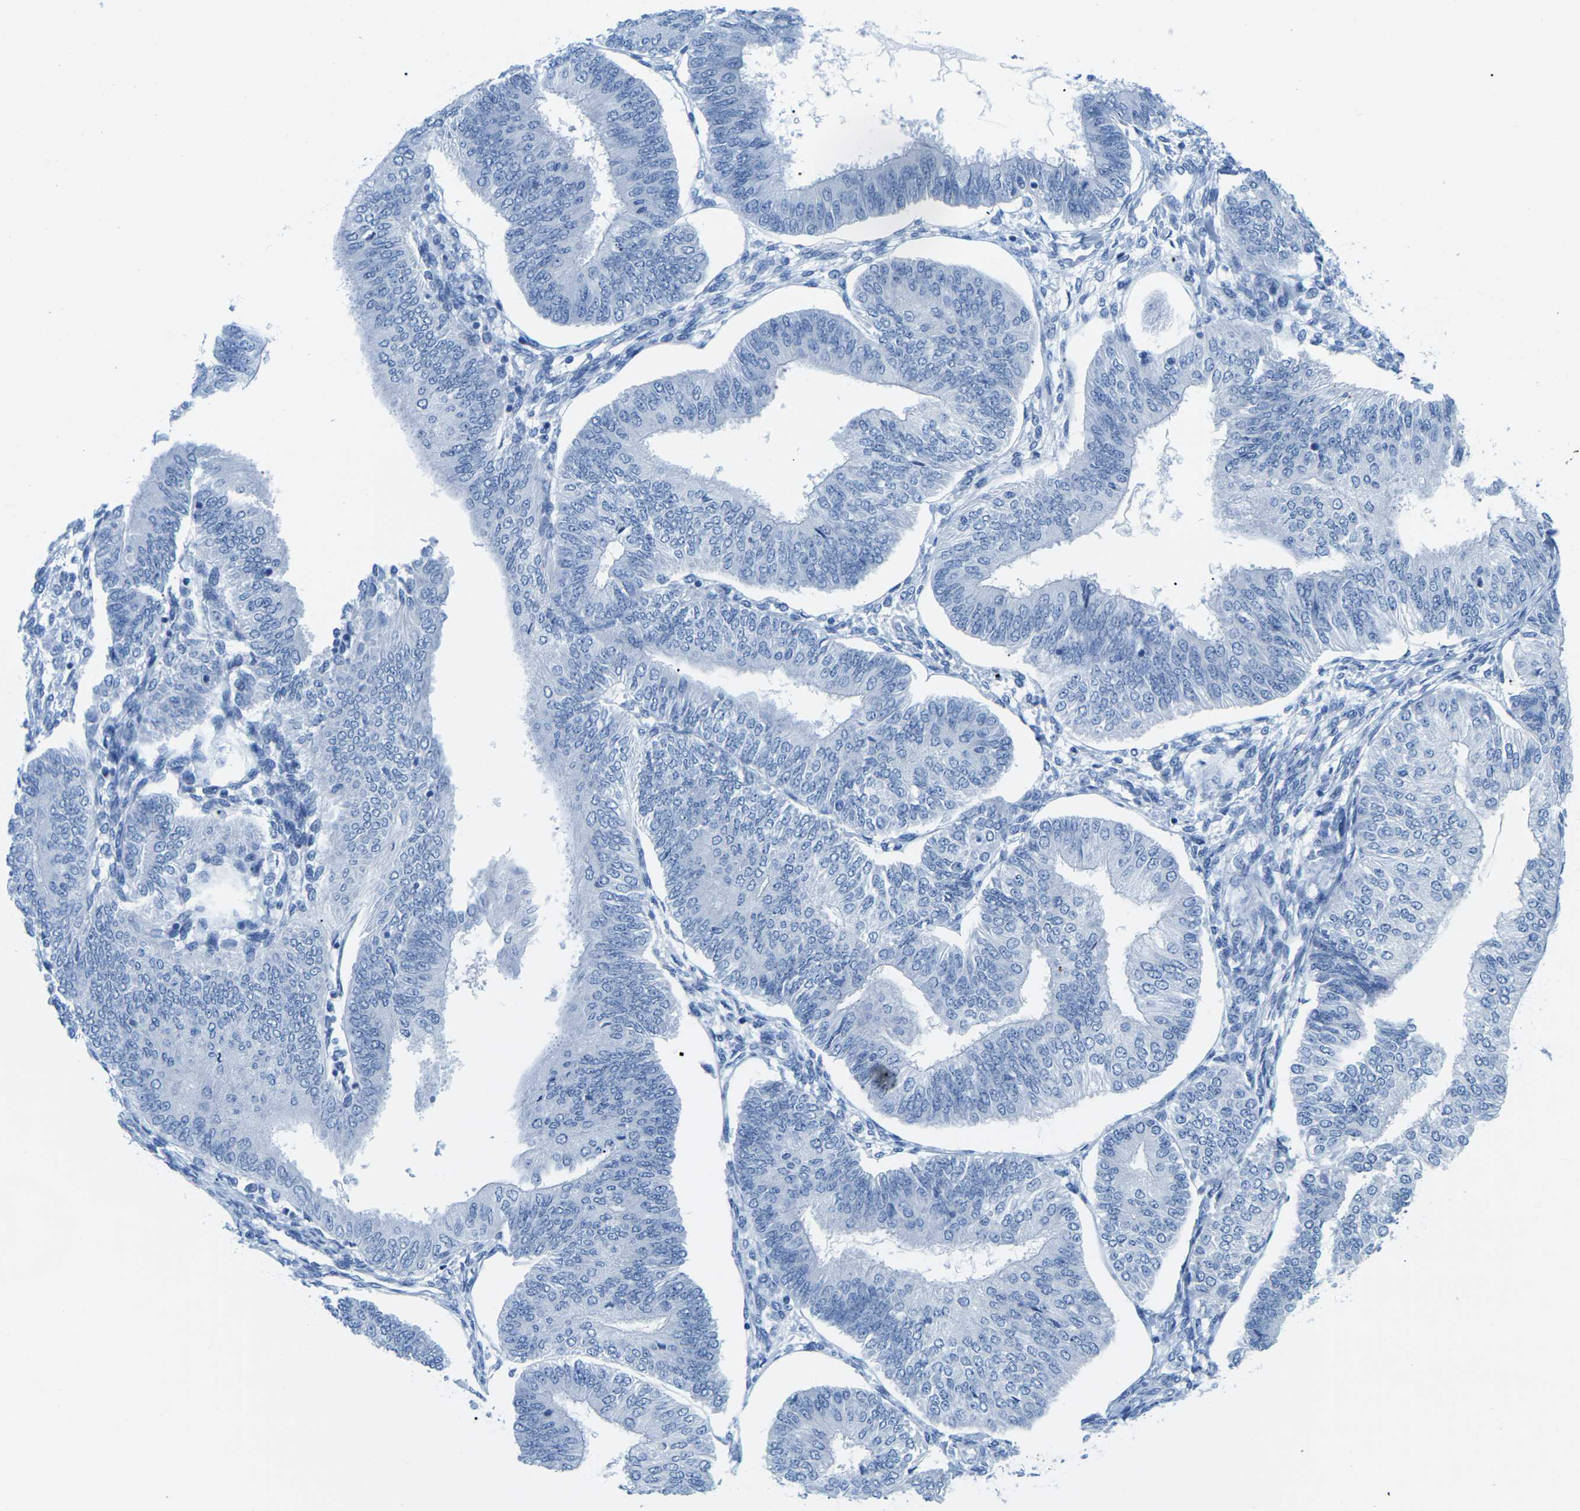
{"staining": {"intensity": "negative", "quantity": "none", "location": "none"}, "tissue": "endometrial cancer", "cell_type": "Tumor cells", "image_type": "cancer", "snomed": [{"axis": "morphology", "description": "Adenocarcinoma, NOS"}, {"axis": "topography", "description": "Endometrium"}], "caption": "This is an immunohistochemistry micrograph of adenocarcinoma (endometrial). There is no positivity in tumor cells.", "gene": "SLC12A1", "patient": {"sex": "female", "age": 58}}